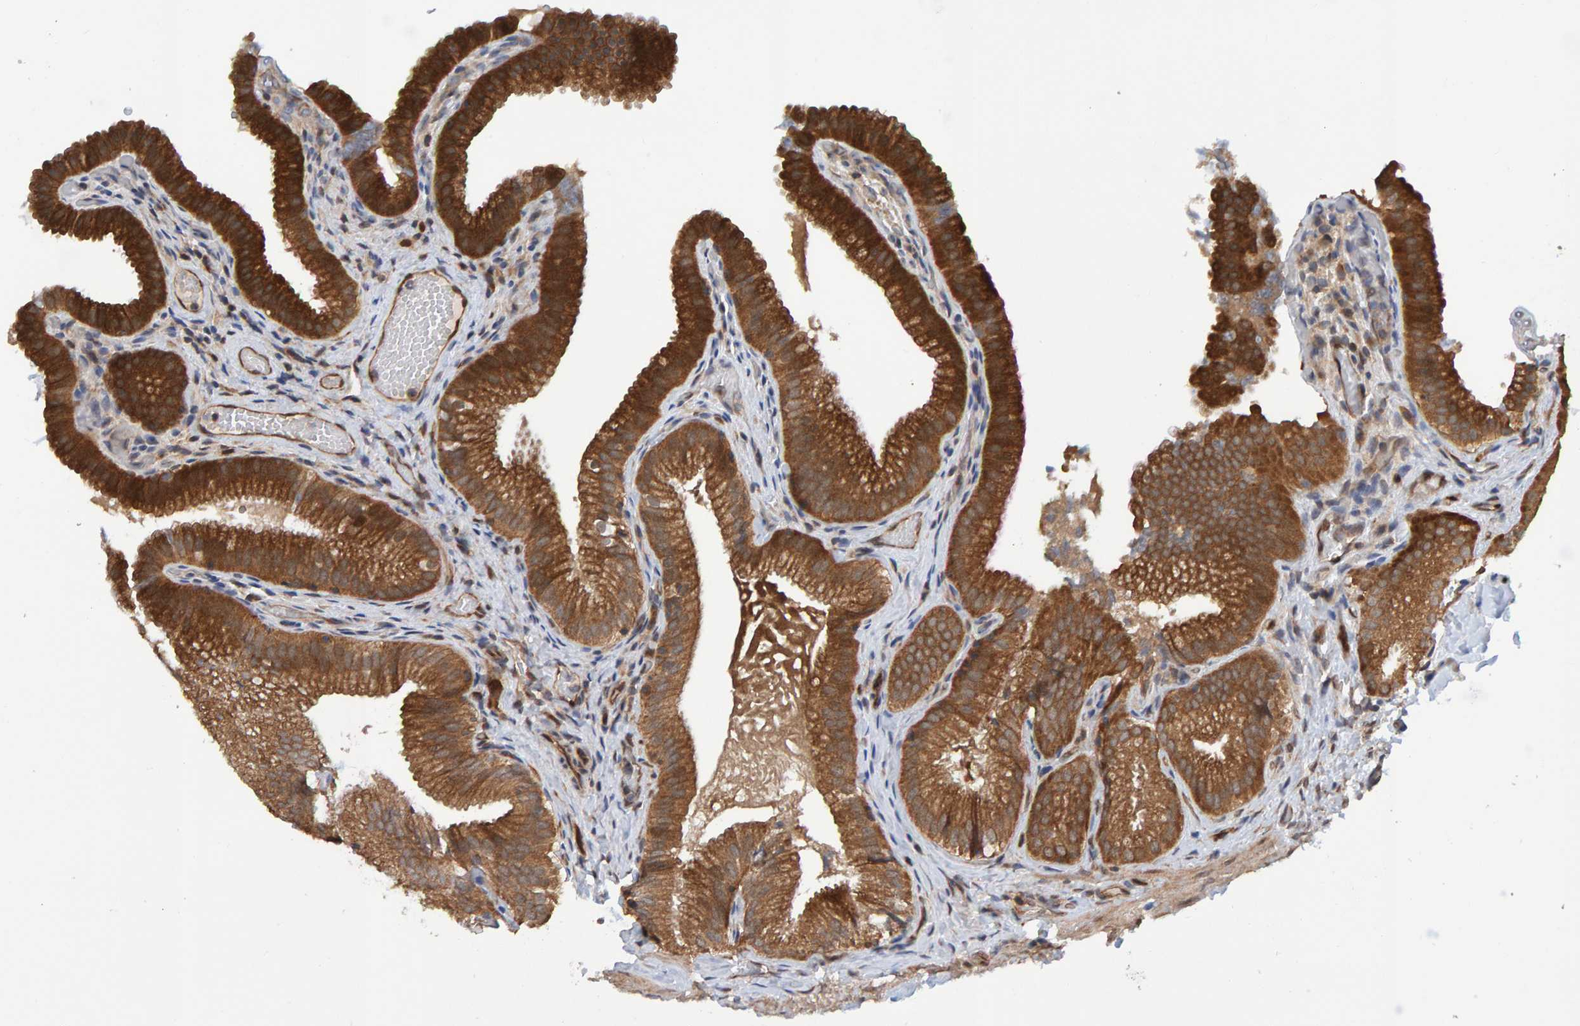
{"staining": {"intensity": "strong", "quantity": ">75%", "location": "cytoplasmic/membranous"}, "tissue": "gallbladder", "cell_type": "Glandular cells", "image_type": "normal", "snomed": [{"axis": "morphology", "description": "Normal tissue, NOS"}, {"axis": "topography", "description": "Gallbladder"}], "caption": "Immunohistochemistry staining of normal gallbladder, which demonstrates high levels of strong cytoplasmic/membranous staining in about >75% of glandular cells indicating strong cytoplasmic/membranous protein expression. The staining was performed using DAB (brown) for protein detection and nuclei were counterstained in hematoxylin (blue).", "gene": "SCRN2", "patient": {"sex": "female", "age": 30}}